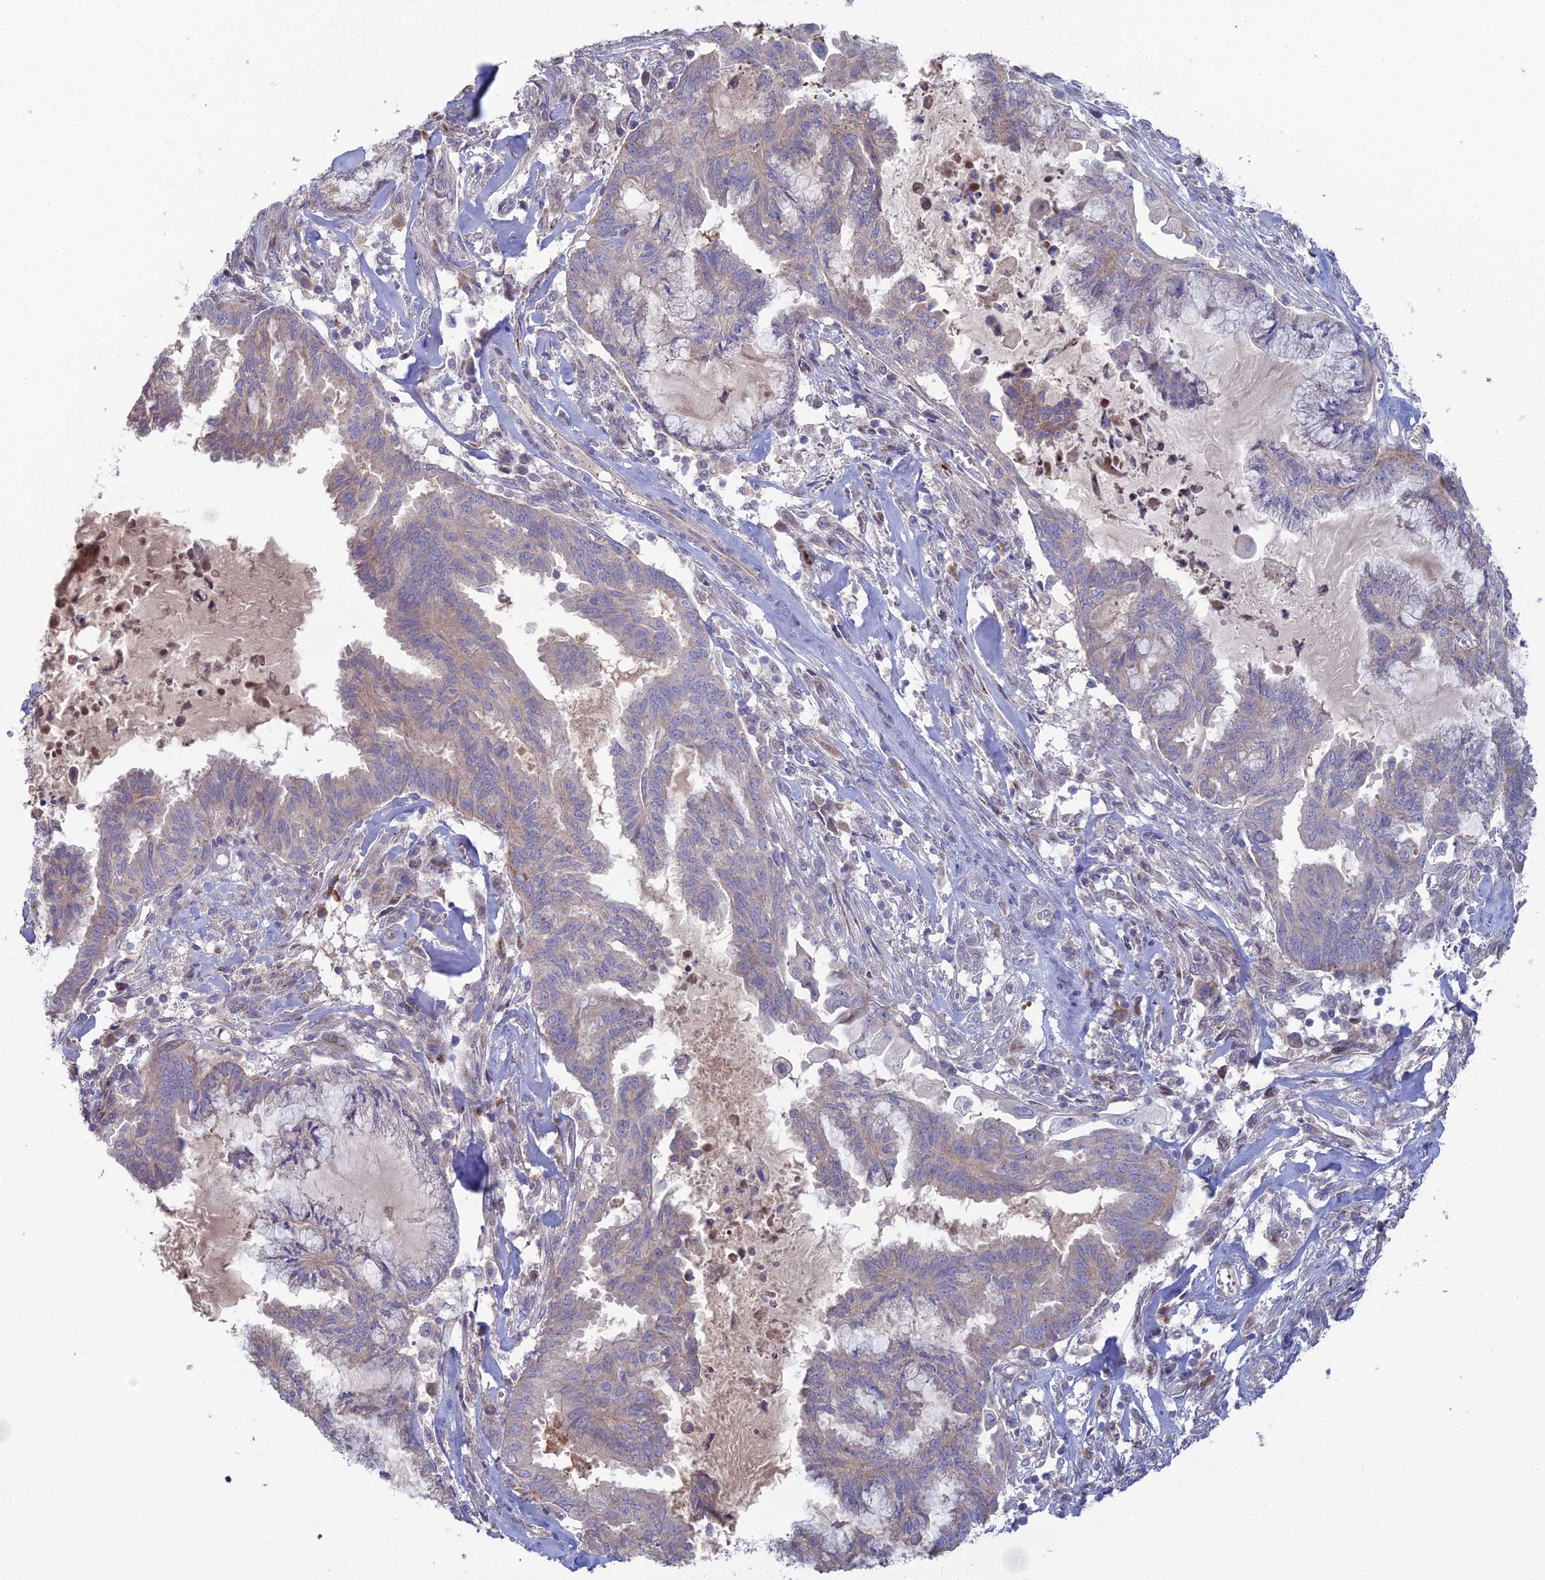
{"staining": {"intensity": "weak", "quantity": "<25%", "location": "cytoplasmic/membranous"}, "tissue": "endometrial cancer", "cell_type": "Tumor cells", "image_type": "cancer", "snomed": [{"axis": "morphology", "description": "Adenocarcinoma, NOS"}, {"axis": "topography", "description": "Endometrium"}], "caption": "DAB (3,3'-diaminobenzidine) immunohistochemical staining of endometrial adenocarcinoma demonstrates no significant staining in tumor cells.", "gene": "ARL16", "patient": {"sex": "female", "age": 86}}